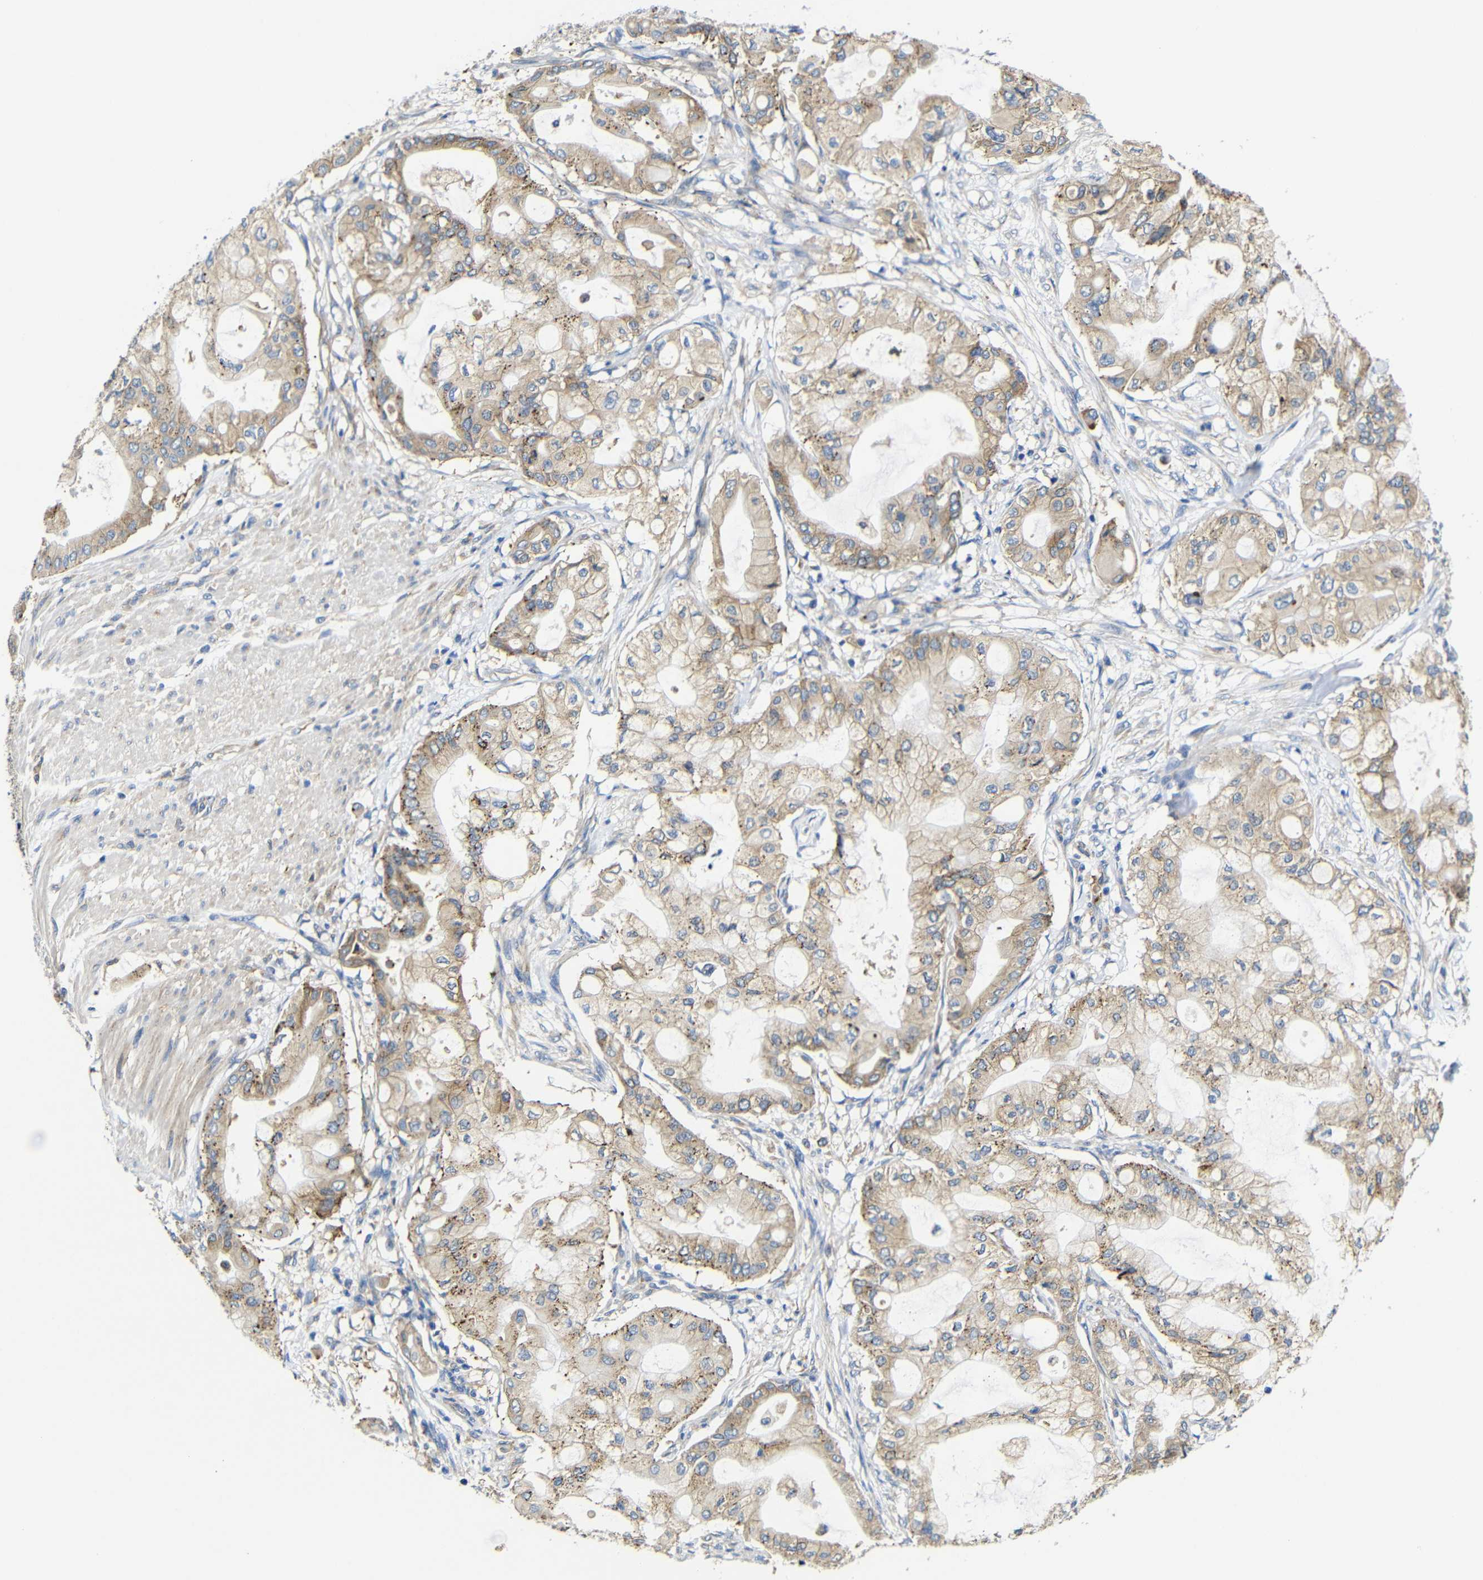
{"staining": {"intensity": "weak", "quantity": ">75%", "location": "cytoplasmic/membranous"}, "tissue": "pancreatic cancer", "cell_type": "Tumor cells", "image_type": "cancer", "snomed": [{"axis": "morphology", "description": "Adenocarcinoma, NOS"}, {"axis": "morphology", "description": "Adenocarcinoma, metastatic, NOS"}, {"axis": "topography", "description": "Lymph node"}, {"axis": "topography", "description": "Pancreas"}, {"axis": "topography", "description": "Duodenum"}], "caption": "Pancreatic adenocarcinoma tissue reveals weak cytoplasmic/membranous staining in about >75% of tumor cells", "gene": "CLCC1", "patient": {"sex": "female", "age": 64}}